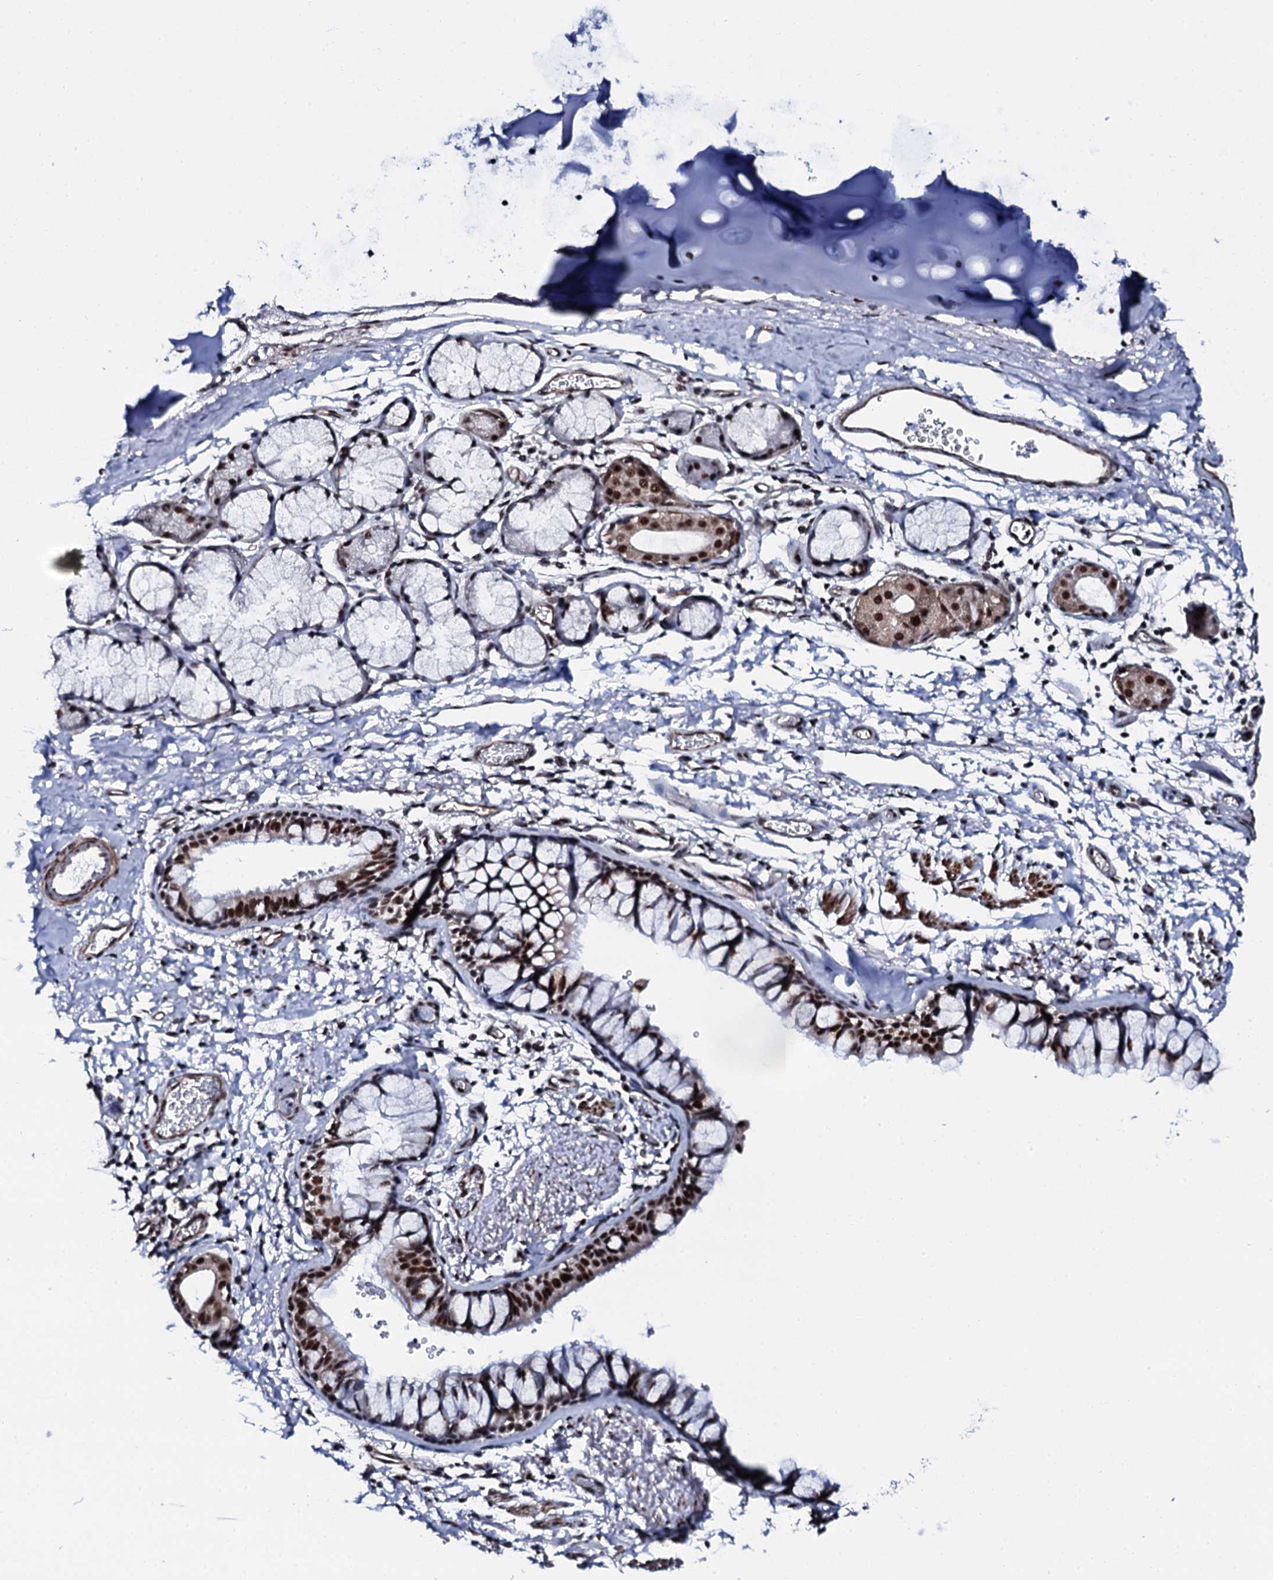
{"staining": {"intensity": "strong", "quantity": ">75%", "location": "nuclear"}, "tissue": "bronchus", "cell_type": "Respiratory epithelial cells", "image_type": "normal", "snomed": [{"axis": "morphology", "description": "Normal tissue, NOS"}, {"axis": "topography", "description": "Bronchus"}], "caption": "DAB immunohistochemical staining of unremarkable bronchus reveals strong nuclear protein staining in approximately >75% of respiratory epithelial cells.", "gene": "CWC15", "patient": {"sex": "male", "age": 65}}